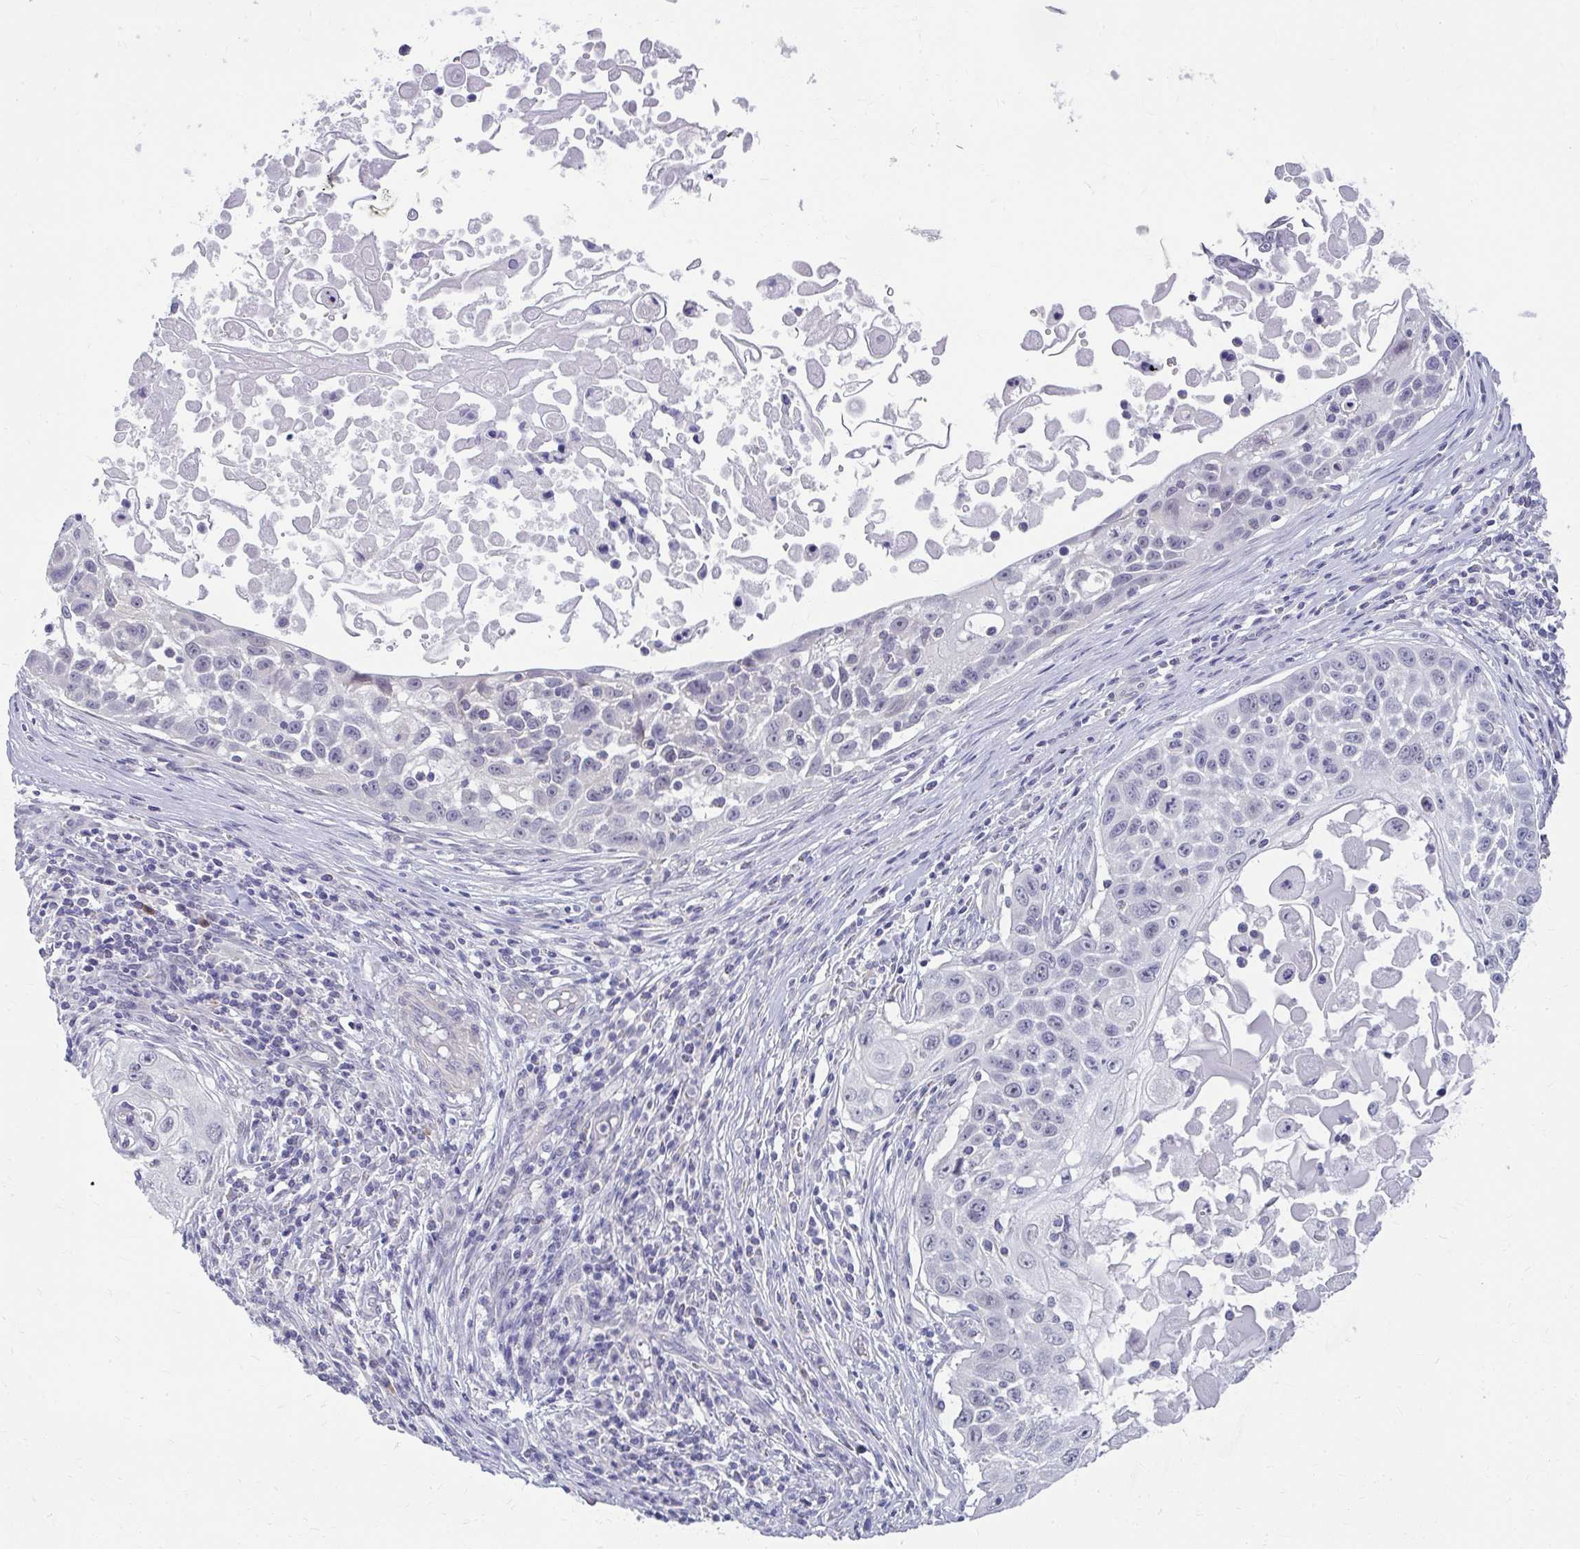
{"staining": {"intensity": "negative", "quantity": "none", "location": "none"}, "tissue": "skin cancer", "cell_type": "Tumor cells", "image_type": "cancer", "snomed": [{"axis": "morphology", "description": "Squamous cell carcinoma, NOS"}, {"axis": "topography", "description": "Skin"}], "caption": "A high-resolution photomicrograph shows immunohistochemistry staining of skin cancer (squamous cell carcinoma), which displays no significant expression in tumor cells.", "gene": "TEX33", "patient": {"sex": "male", "age": 24}}